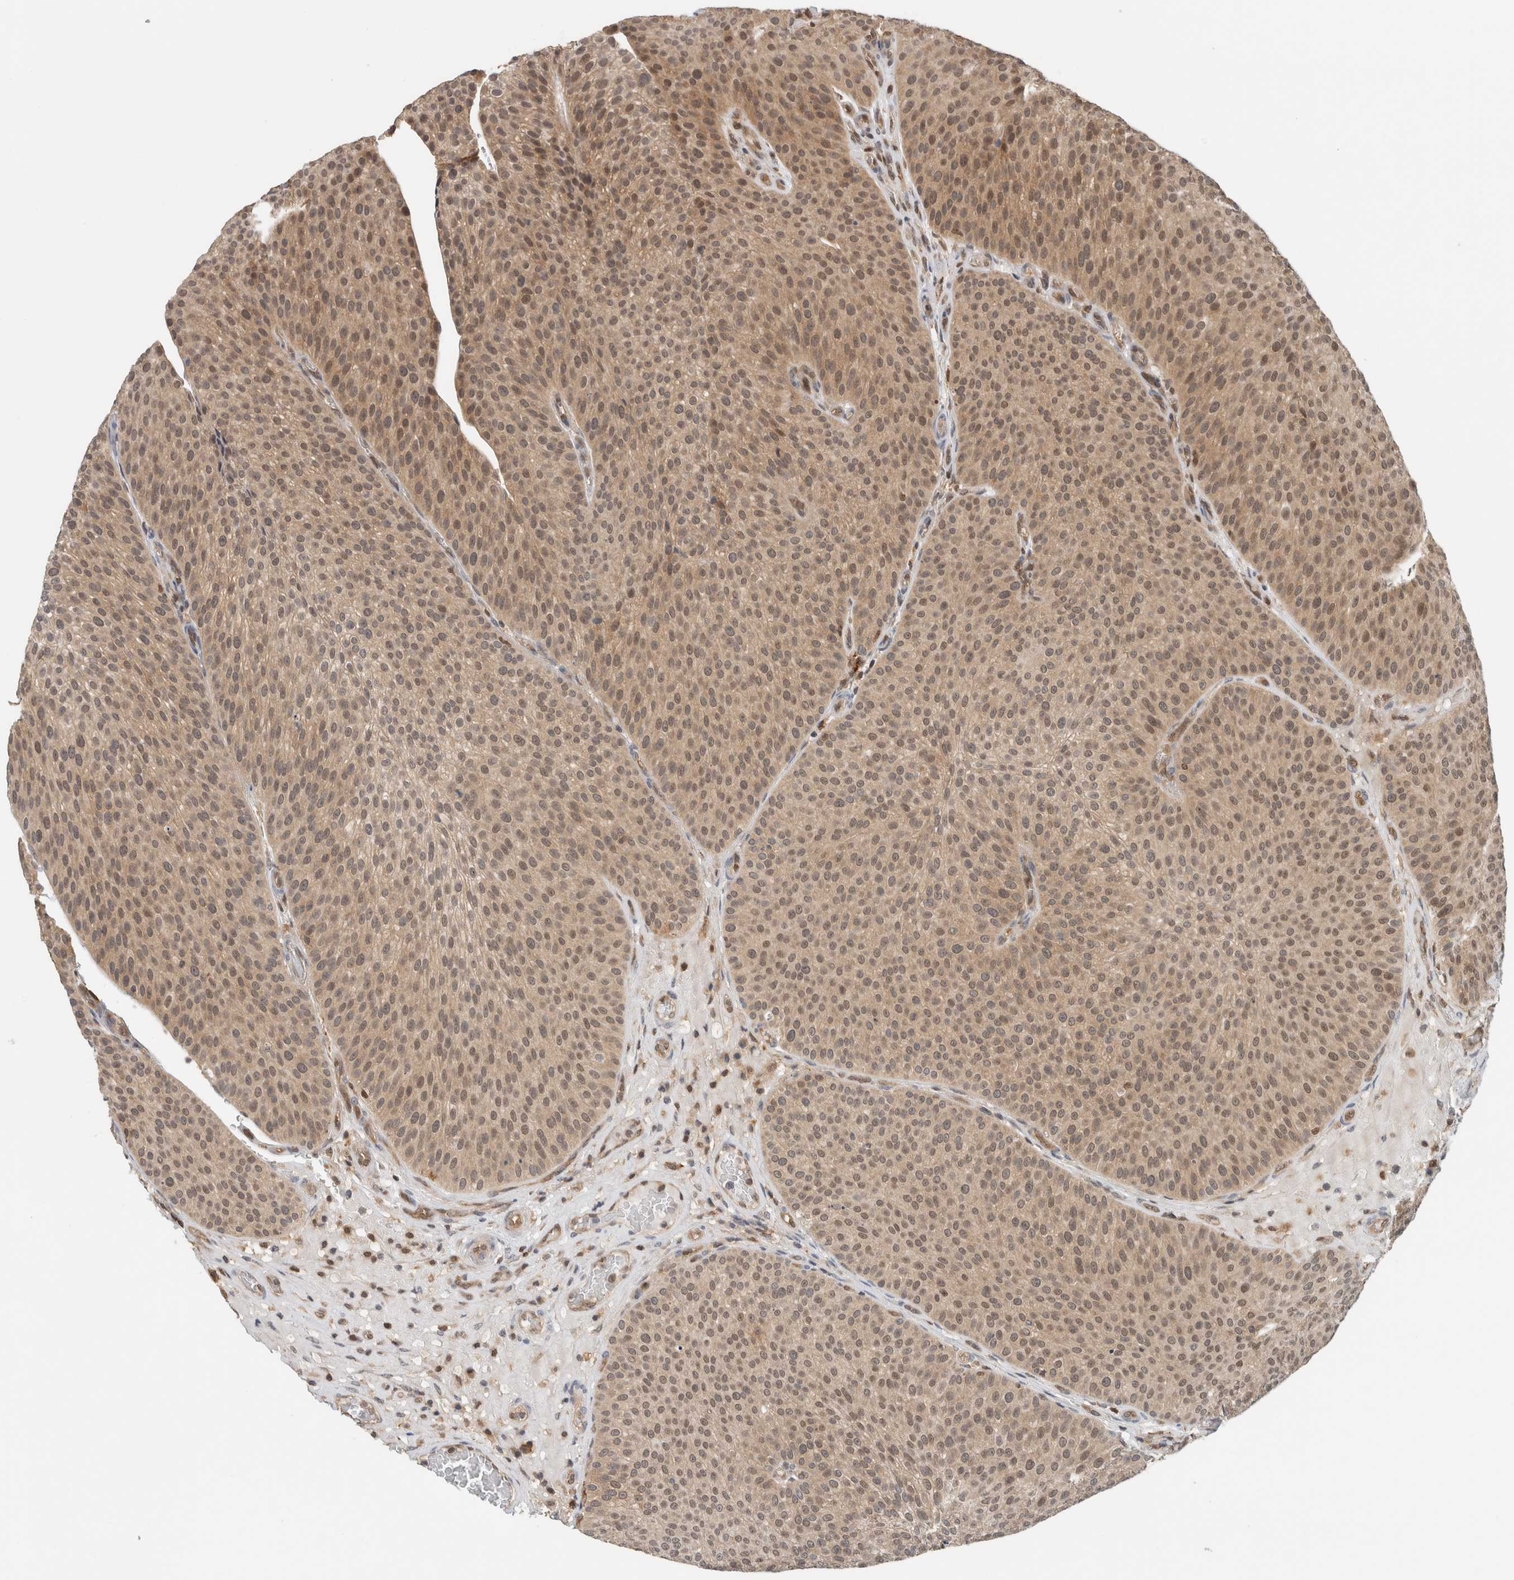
{"staining": {"intensity": "moderate", "quantity": "25%-75%", "location": "cytoplasmic/membranous,nuclear"}, "tissue": "urothelial cancer", "cell_type": "Tumor cells", "image_type": "cancer", "snomed": [{"axis": "morphology", "description": "Normal tissue, NOS"}, {"axis": "morphology", "description": "Urothelial carcinoma, Low grade"}, {"axis": "topography", "description": "Smooth muscle"}, {"axis": "topography", "description": "Urinary bladder"}], "caption": "Urothelial cancer stained for a protein (brown) reveals moderate cytoplasmic/membranous and nuclear positive positivity in about 25%-75% of tumor cells.", "gene": "PFDN4", "patient": {"sex": "male", "age": 60}}